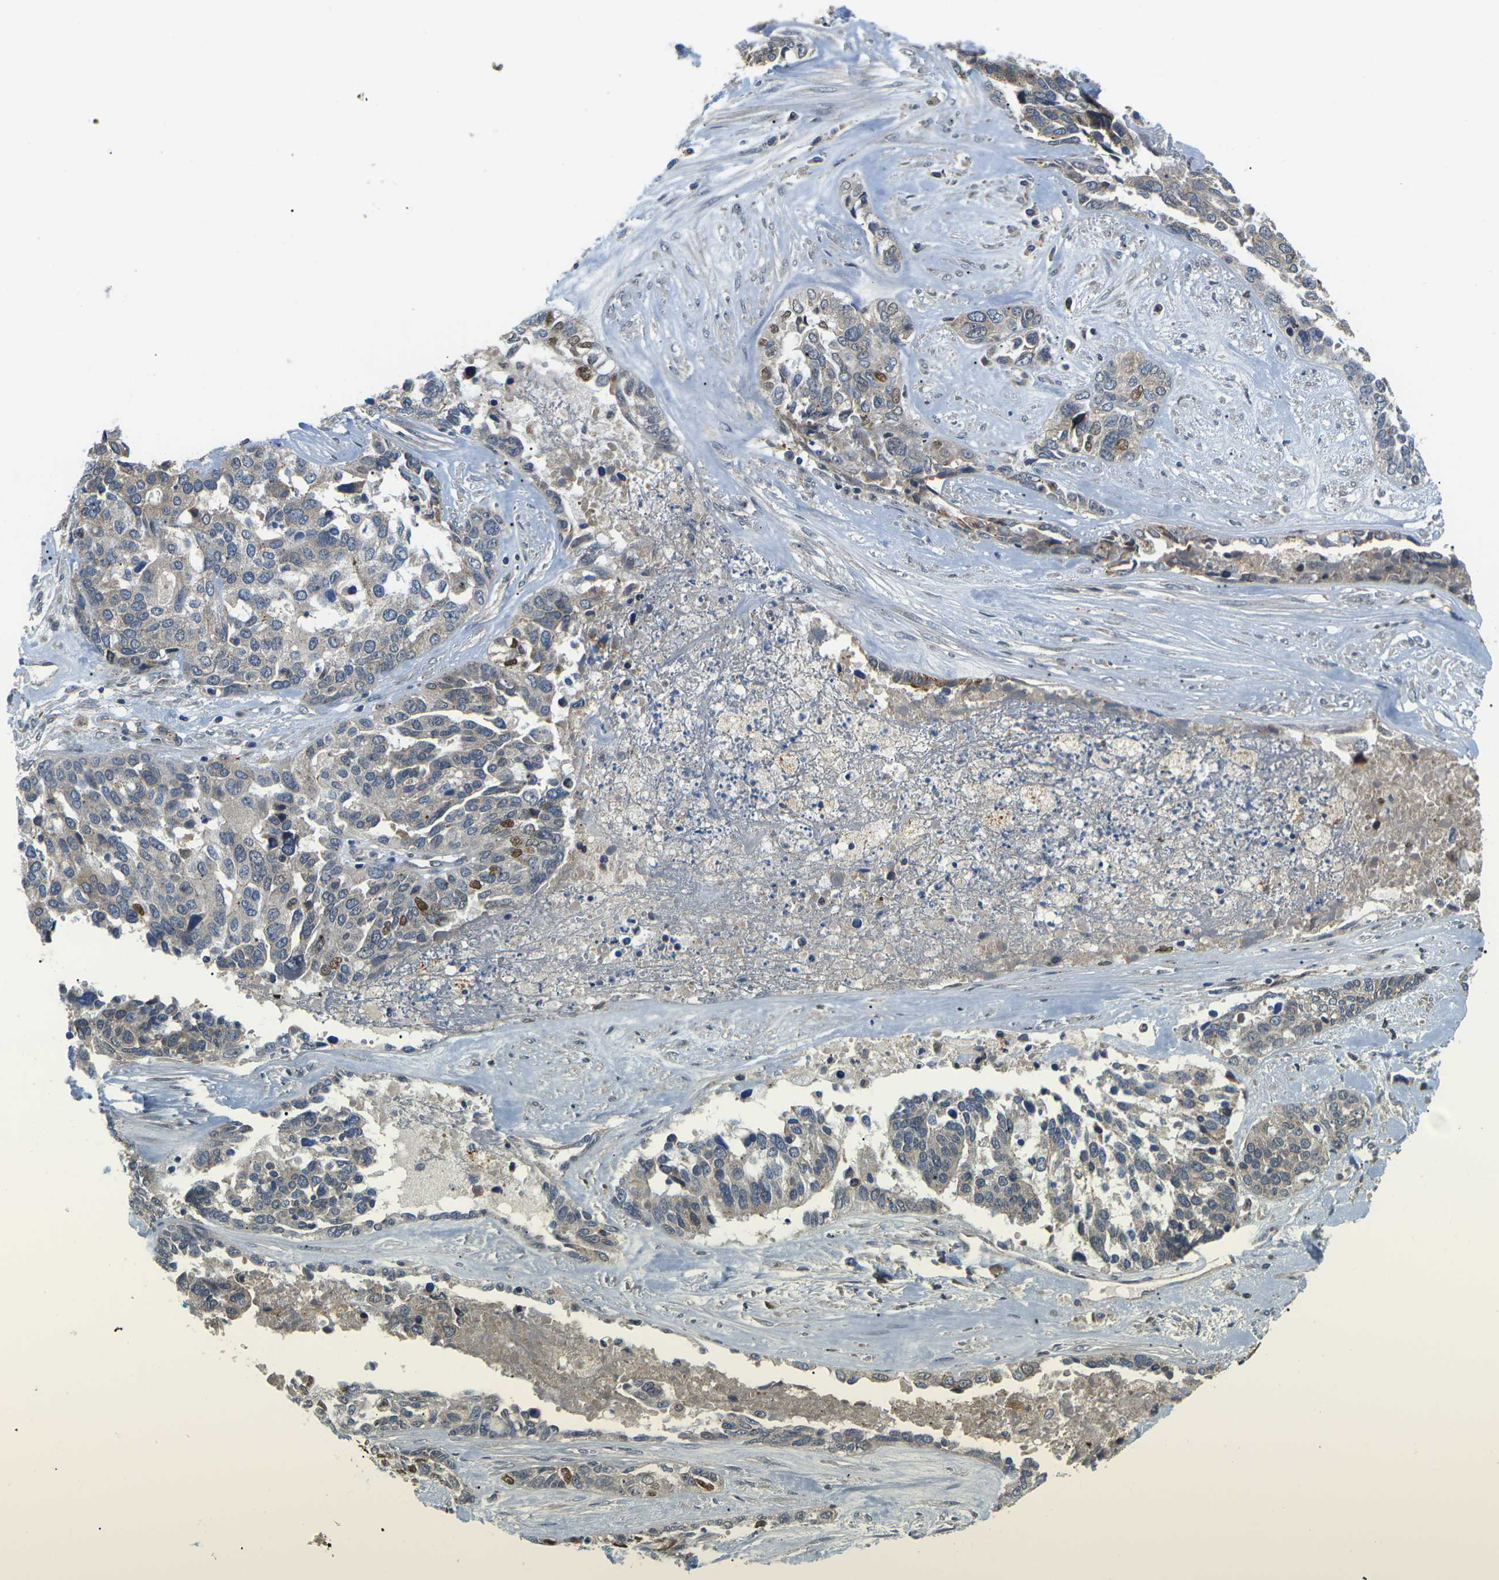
{"staining": {"intensity": "moderate", "quantity": "<25%", "location": "cytoplasmic/membranous,nuclear"}, "tissue": "ovarian cancer", "cell_type": "Tumor cells", "image_type": "cancer", "snomed": [{"axis": "morphology", "description": "Cystadenocarcinoma, serous, NOS"}, {"axis": "topography", "description": "Ovary"}], "caption": "Human ovarian cancer stained for a protein (brown) shows moderate cytoplasmic/membranous and nuclear positive staining in approximately <25% of tumor cells.", "gene": "ERBB4", "patient": {"sex": "female", "age": 44}}